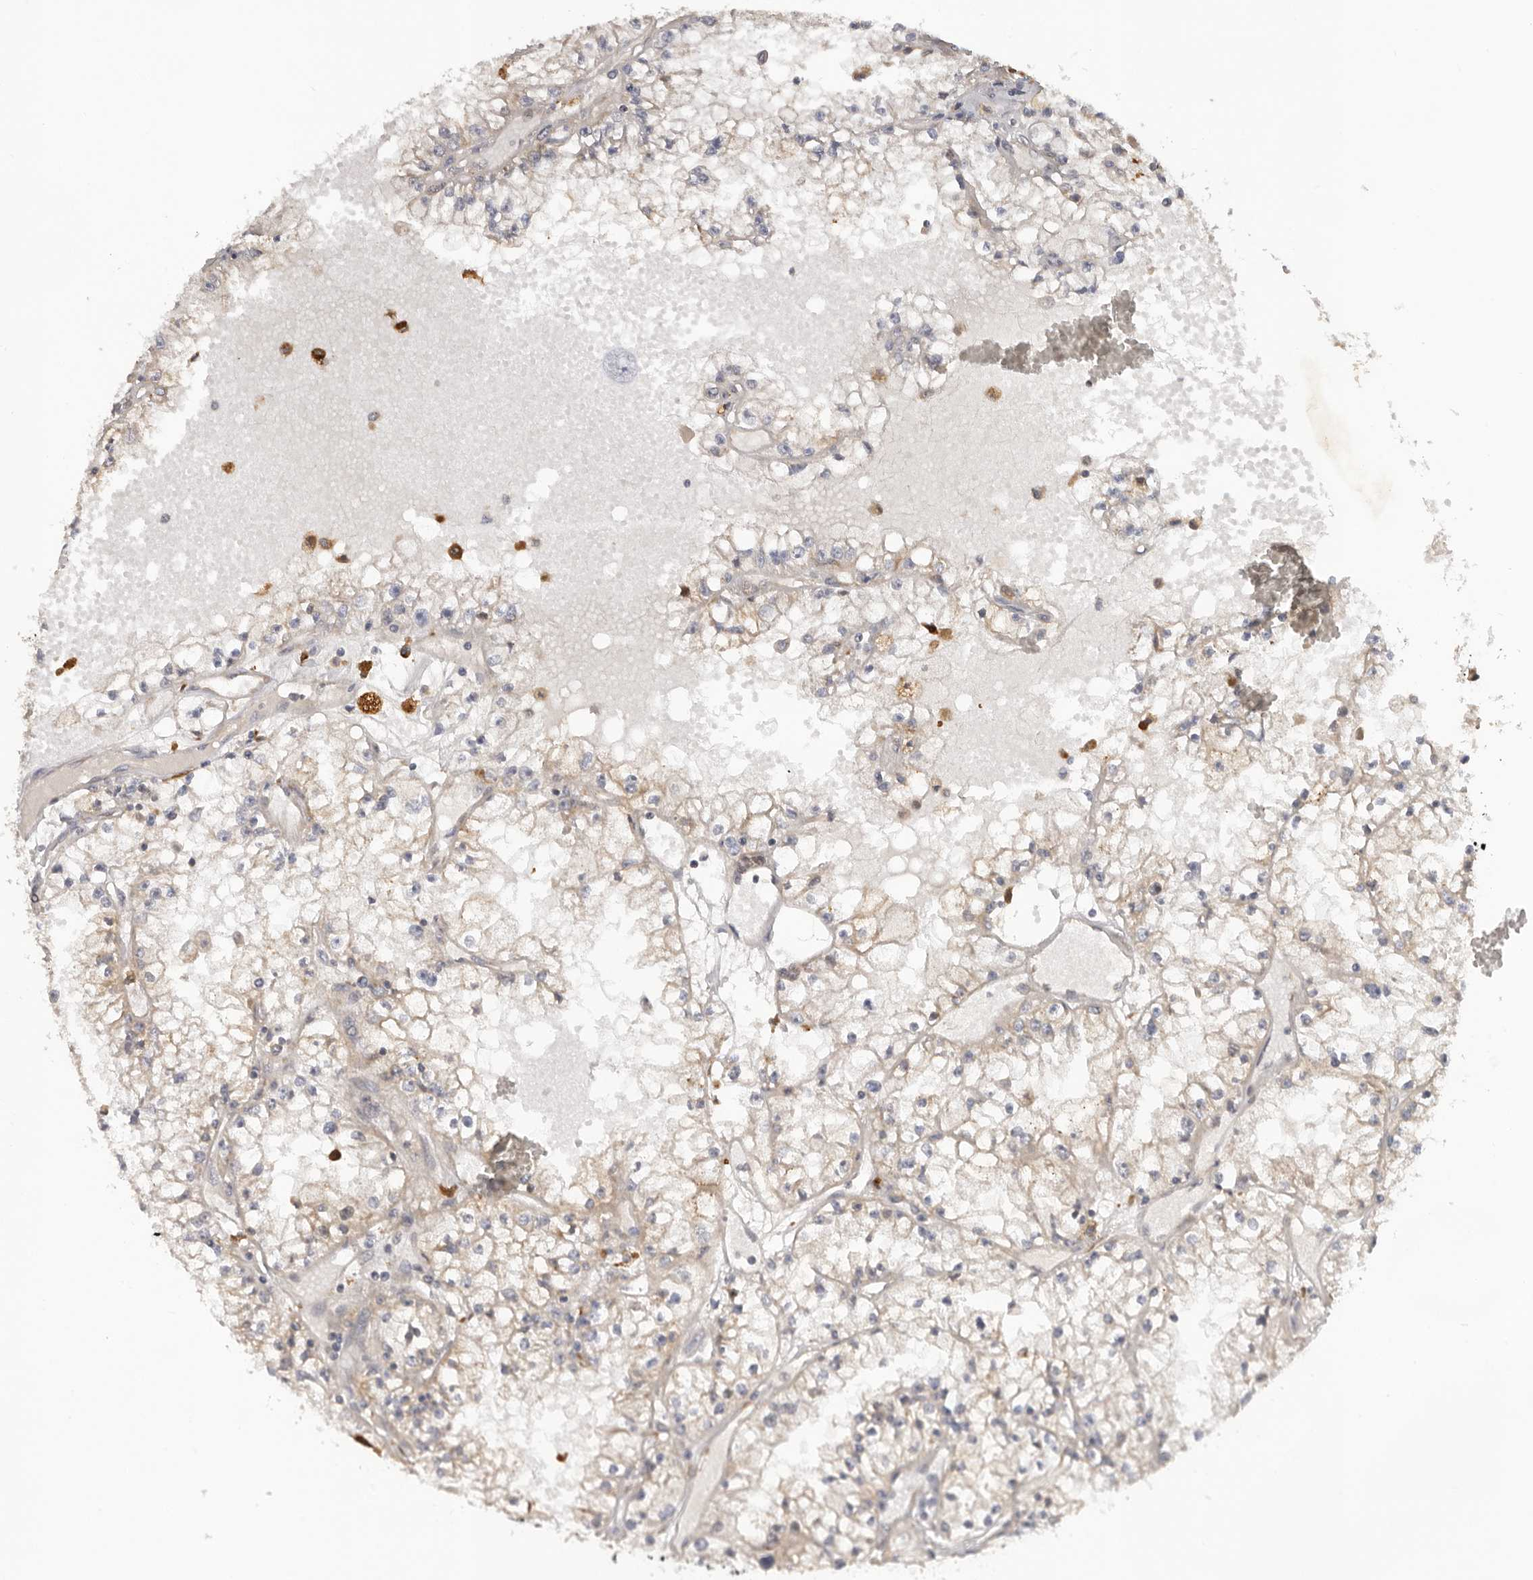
{"staining": {"intensity": "weak", "quantity": "25%-75%", "location": "cytoplasmic/membranous"}, "tissue": "renal cancer", "cell_type": "Tumor cells", "image_type": "cancer", "snomed": [{"axis": "morphology", "description": "Adenocarcinoma, NOS"}, {"axis": "topography", "description": "Kidney"}], "caption": "This micrograph exhibits renal adenocarcinoma stained with IHC to label a protein in brown. The cytoplasmic/membranous of tumor cells show weak positivity for the protein. Nuclei are counter-stained blue.", "gene": "PPP1R42", "patient": {"sex": "male", "age": 56}}